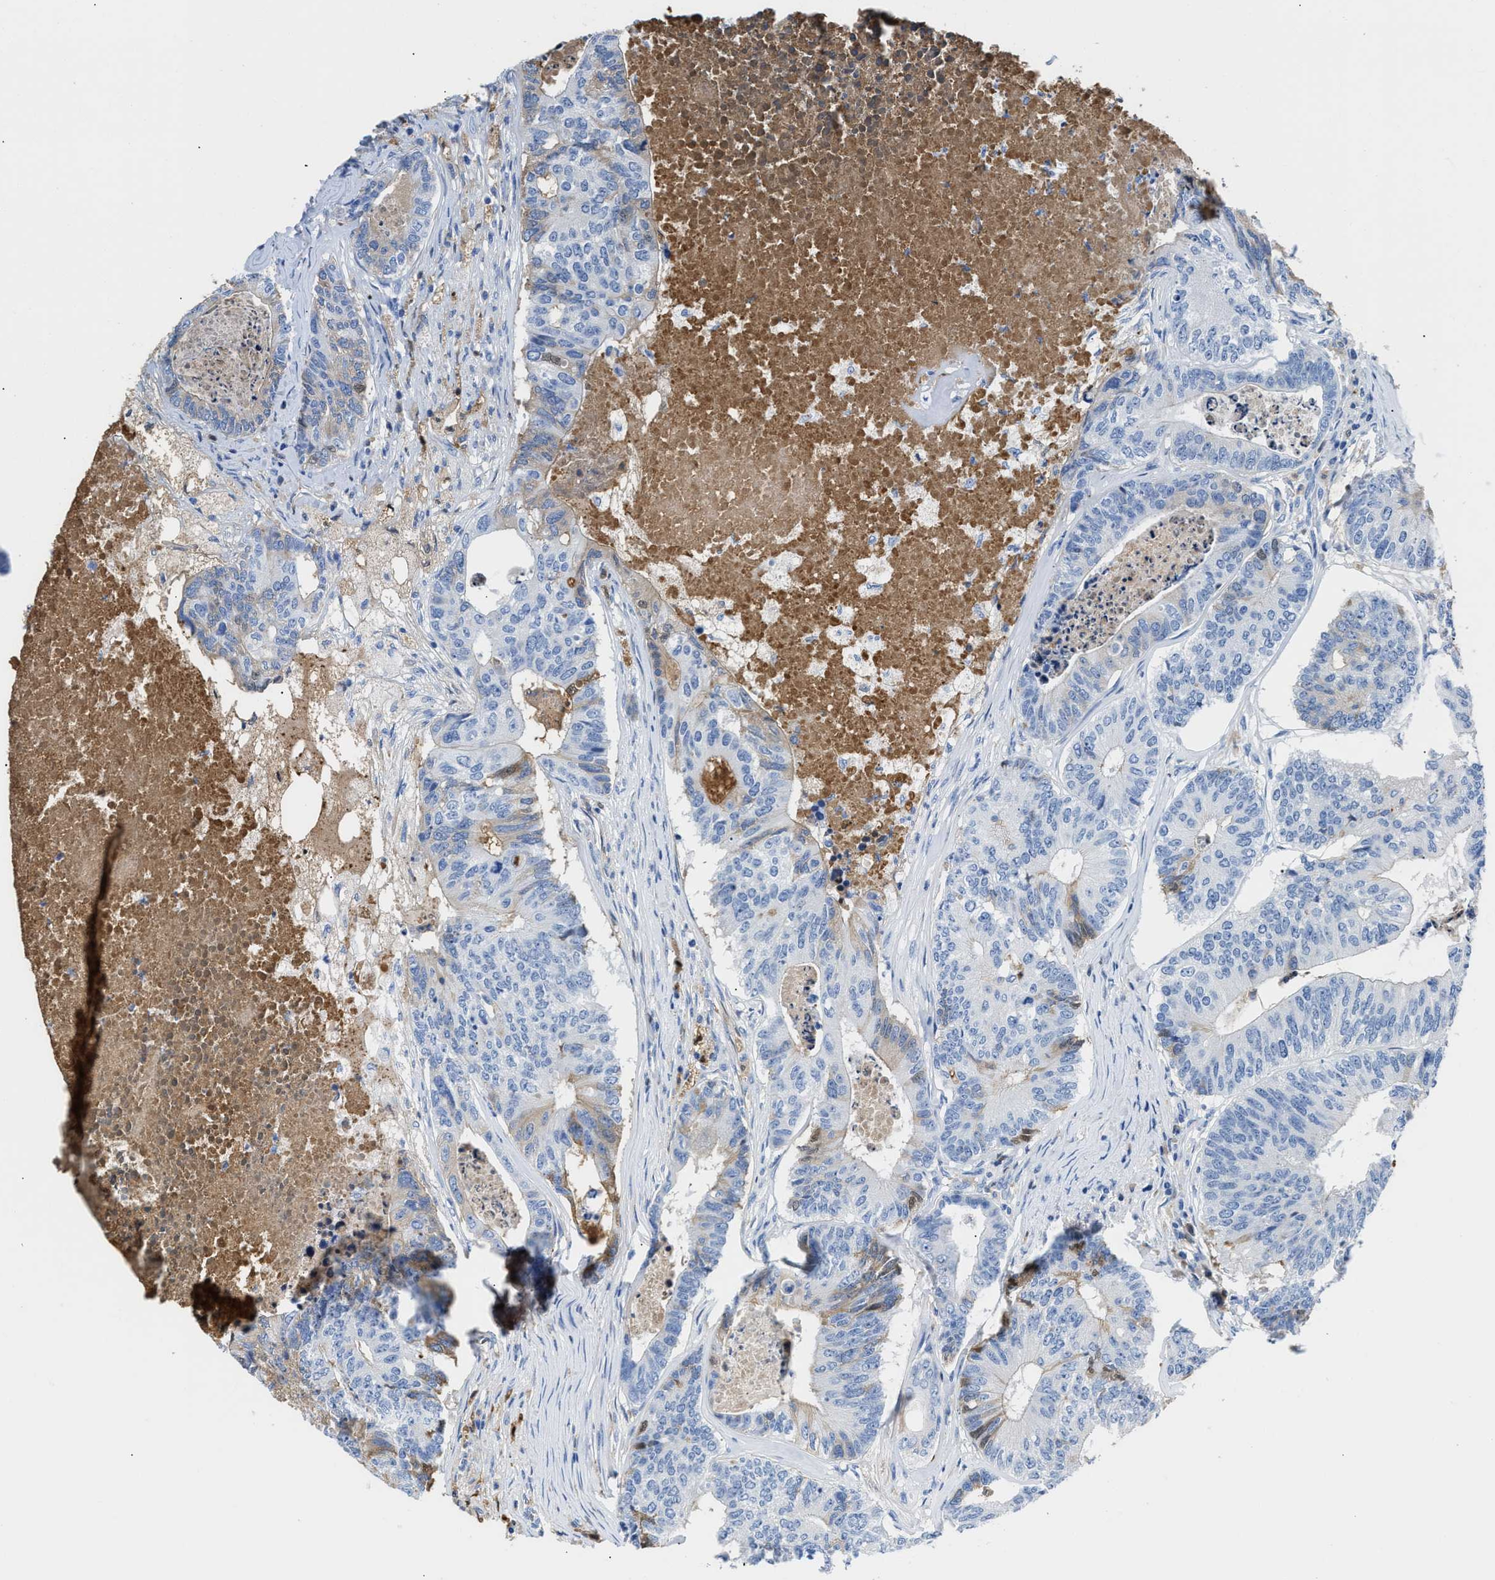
{"staining": {"intensity": "negative", "quantity": "none", "location": "none"}, "tissue": "colorectal cancer", "cell_type": "Tumor cells", "image_type": "cancer", "snomed": [{"axis": "morphology", "description": "Adenocarcinoma, NOS"}, {"axis": "topography", "description": "Colon"}], "caption": "Colorectal adenocarcinoma stained for a protein using immunohistochemistry reveals no staining tumor cells.", "gene": "GC", "patient": {"sex": "female", "age": 67}}